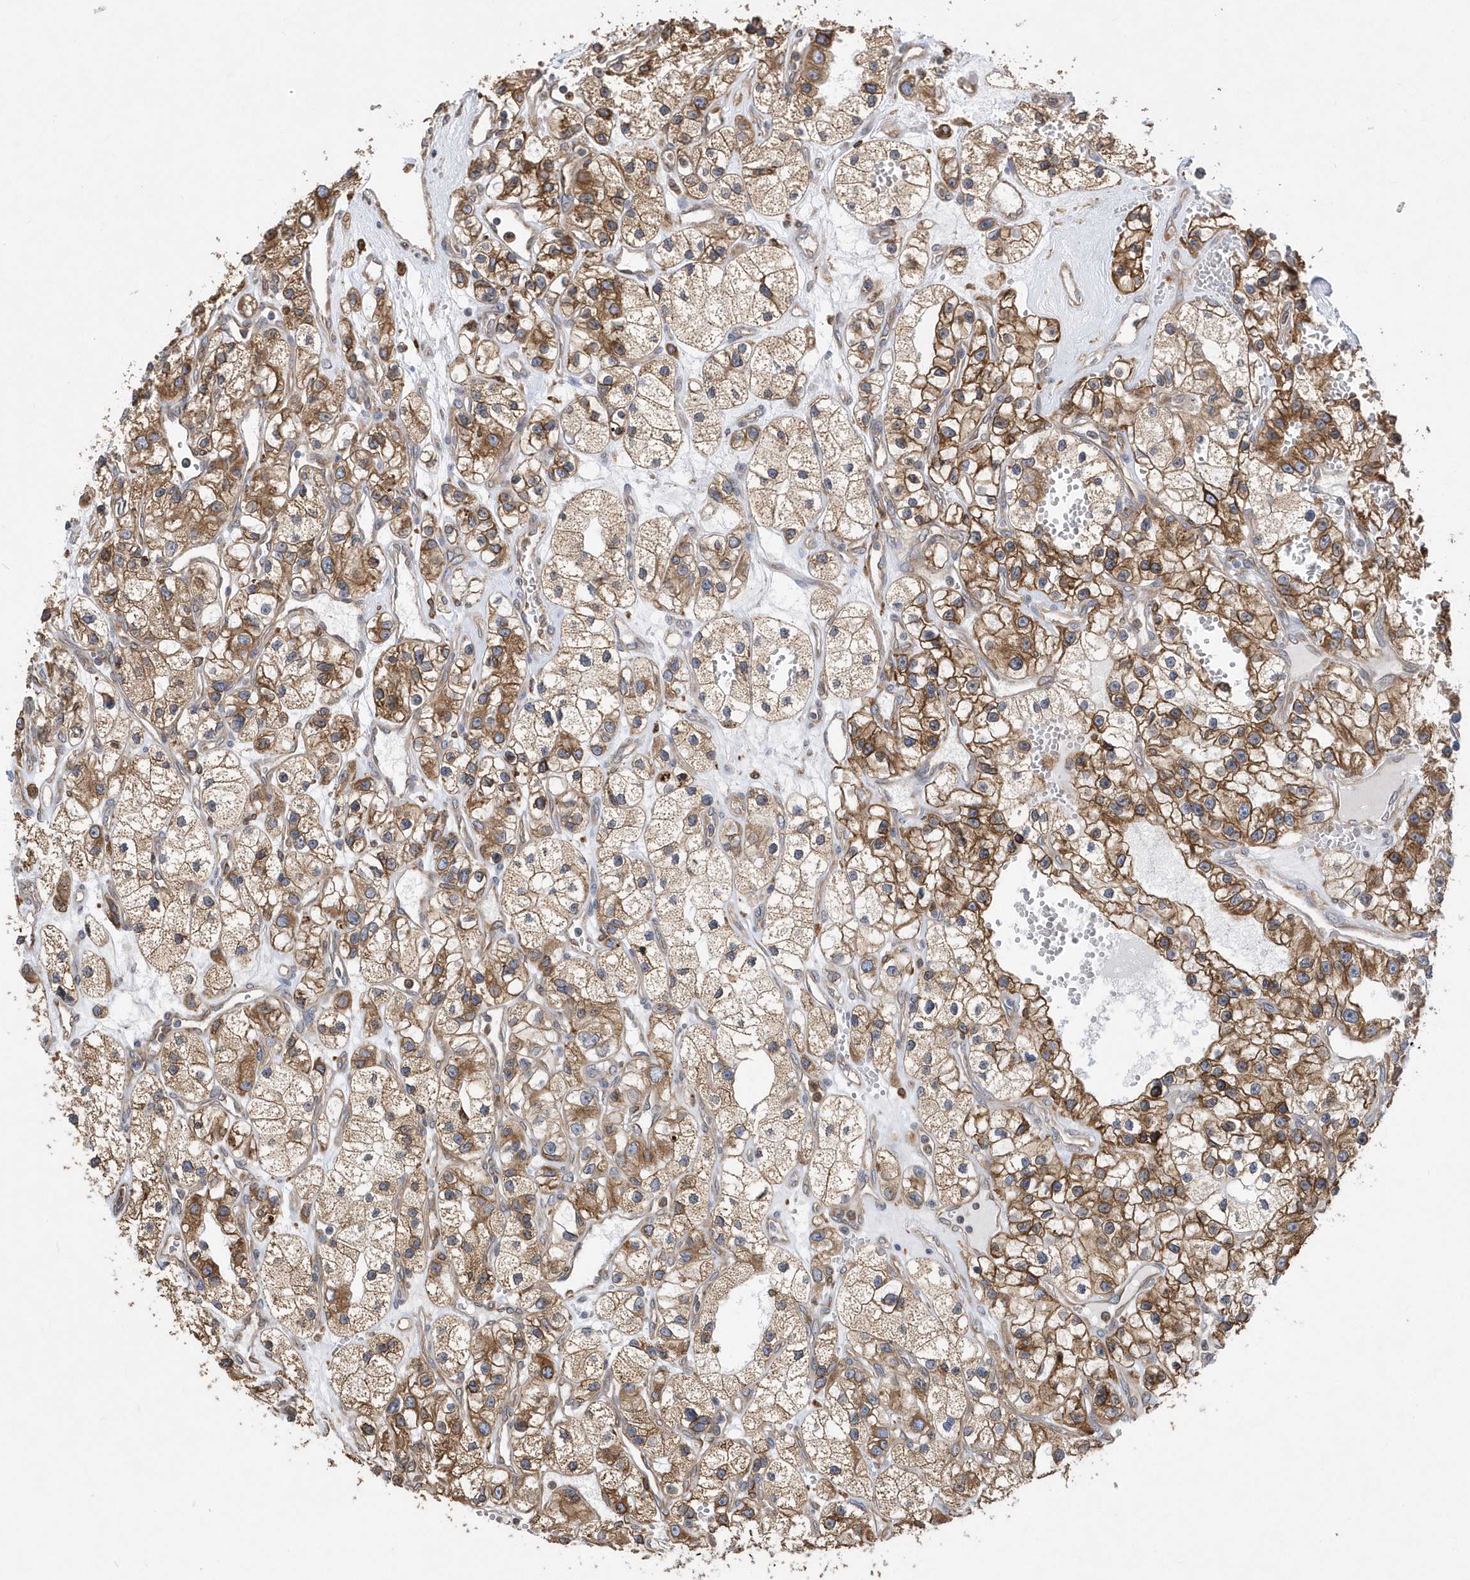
{"staining": {"intensity": "moderate", "quantity": ">75%", "location": "cytoplasmic/membranous"}, "tissue": "renal cancer", "cell_type": "Tumor cells", "image_type": "cancer", "snomed": [{"axis": "morphology", "description": "Adenocarcinoma, NOS"}, {"axis": "topography", "description": "Kidney"}], "caption": "Protein expression analysis of human renal cancer reveals moderate cytoplasmic/membranous staining in approximately >75% of tumor cells.", "gene": "VAMP7", "patient": {"sex": "female", "age": 57}}